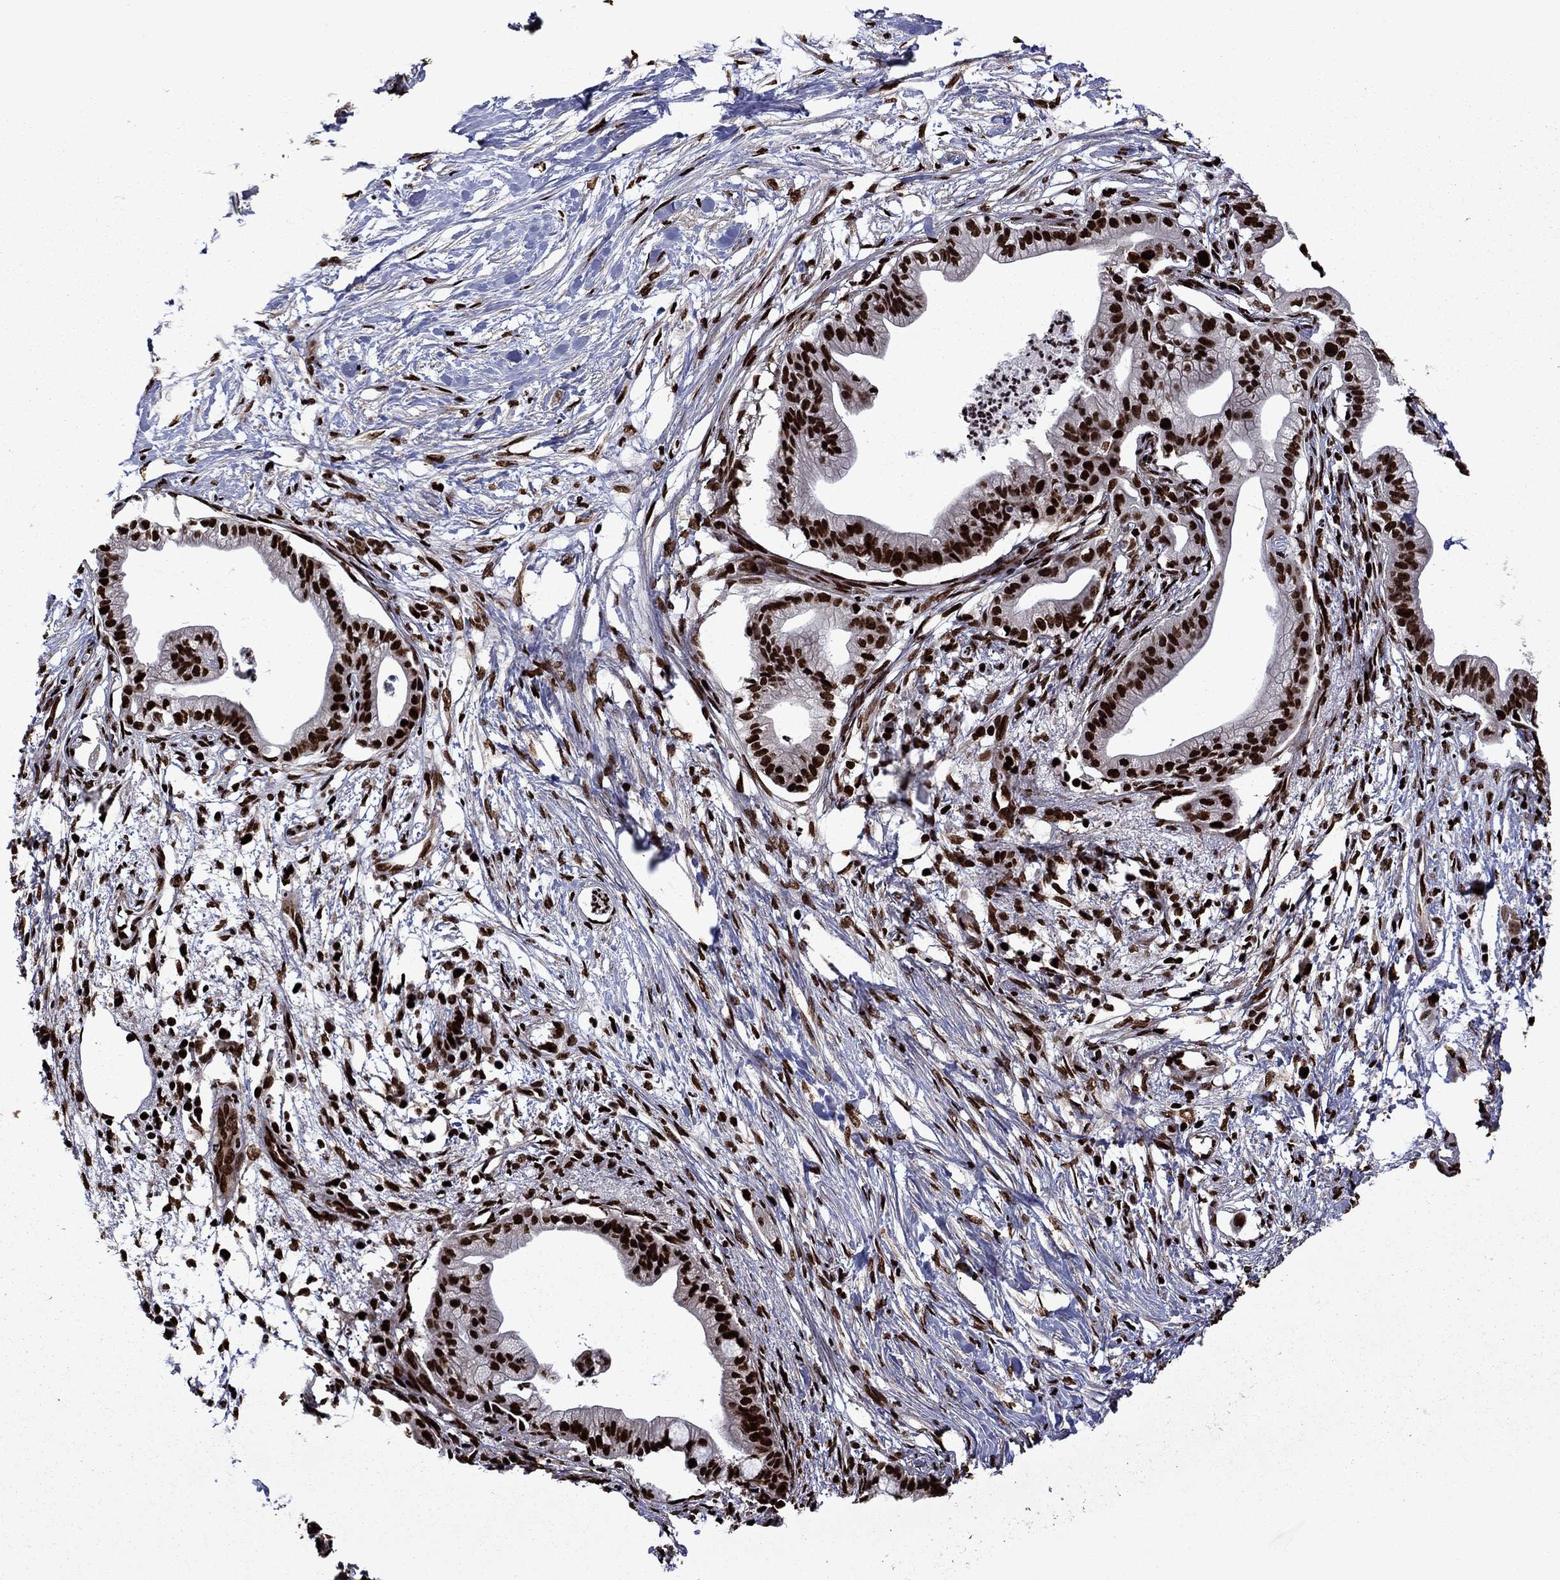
{"staining": {"intensity": "strong", "quantity": ">75%", "location": "nuclear"}, "tissue": "pancreatic cancer", "cell_type": "Tumor cells", "image_type": "cancer", "snomed": [{"axis": "morphology", "description": "Normal tissue, NOS"}, {"axis": "morphology", "description": "Adenocarcinoma, NOS"}, {"axis": "topography", "description": "Pancreas"}], "caption": "This photomicrograph displays pancreatic cancer stained with immunohistochemistry (IHC) to label a protein in brown. The nuclear of tumor cells show strong positivity for the protein. Nuclei are counter-stained blue.", "gene": "LIMK1", "patient": {"sex": "female", "age": 58}}